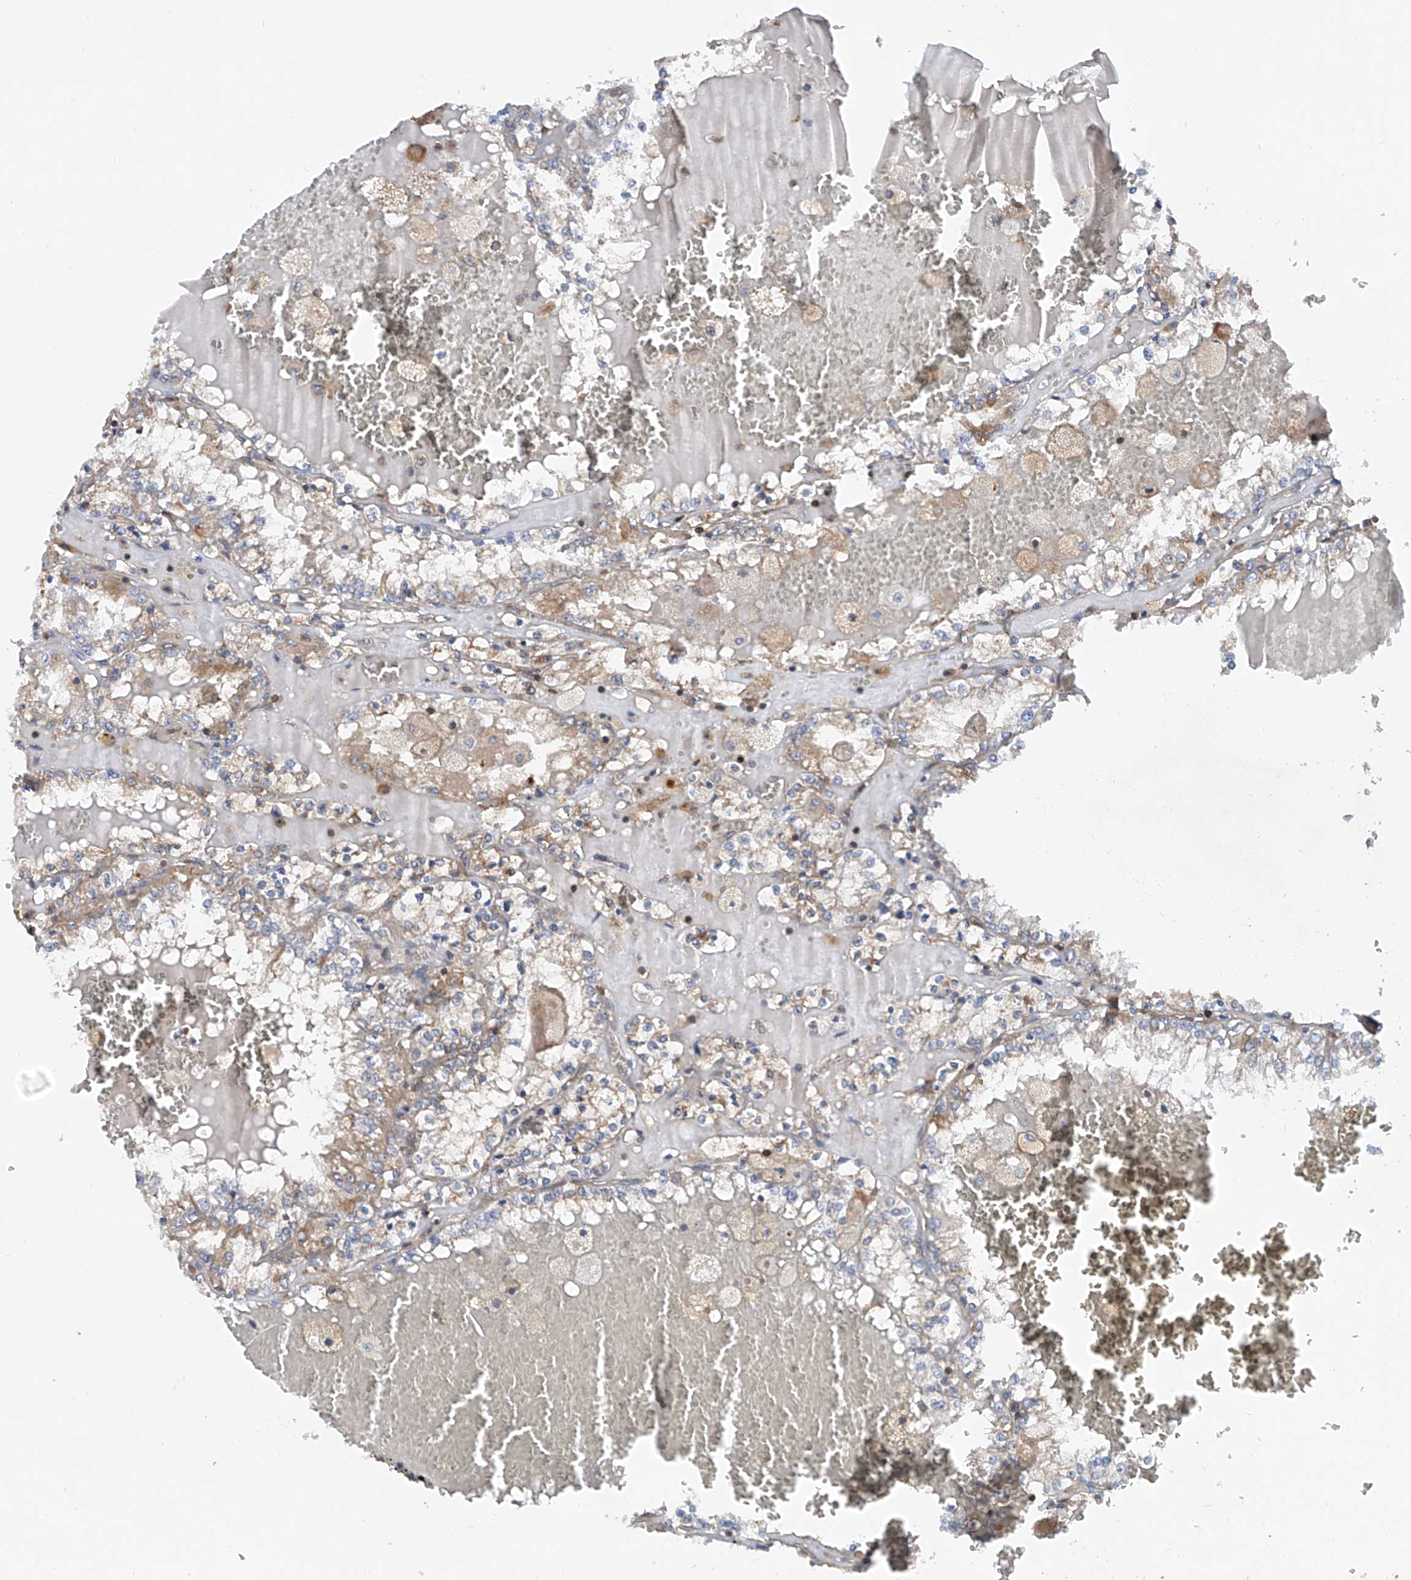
{"staining": {"intensity": "negative", "quantity": "none", "location": "none"}, "tissue": "renal cancer", "cell_type": "Tumor cells", "image_type": "cancer", "snomed": [{"axis": "morphology", "description": "Adenocarcinoma, NOS"}, {"axis": "topography", "description": "Kidney"}], "caption": "A micrograph of renal adenocarcinoma stained for a protein reveals no brown staining in tumor cells.", "gene": "TRIM38", "patient": {"sex": "female", "age": 56}}